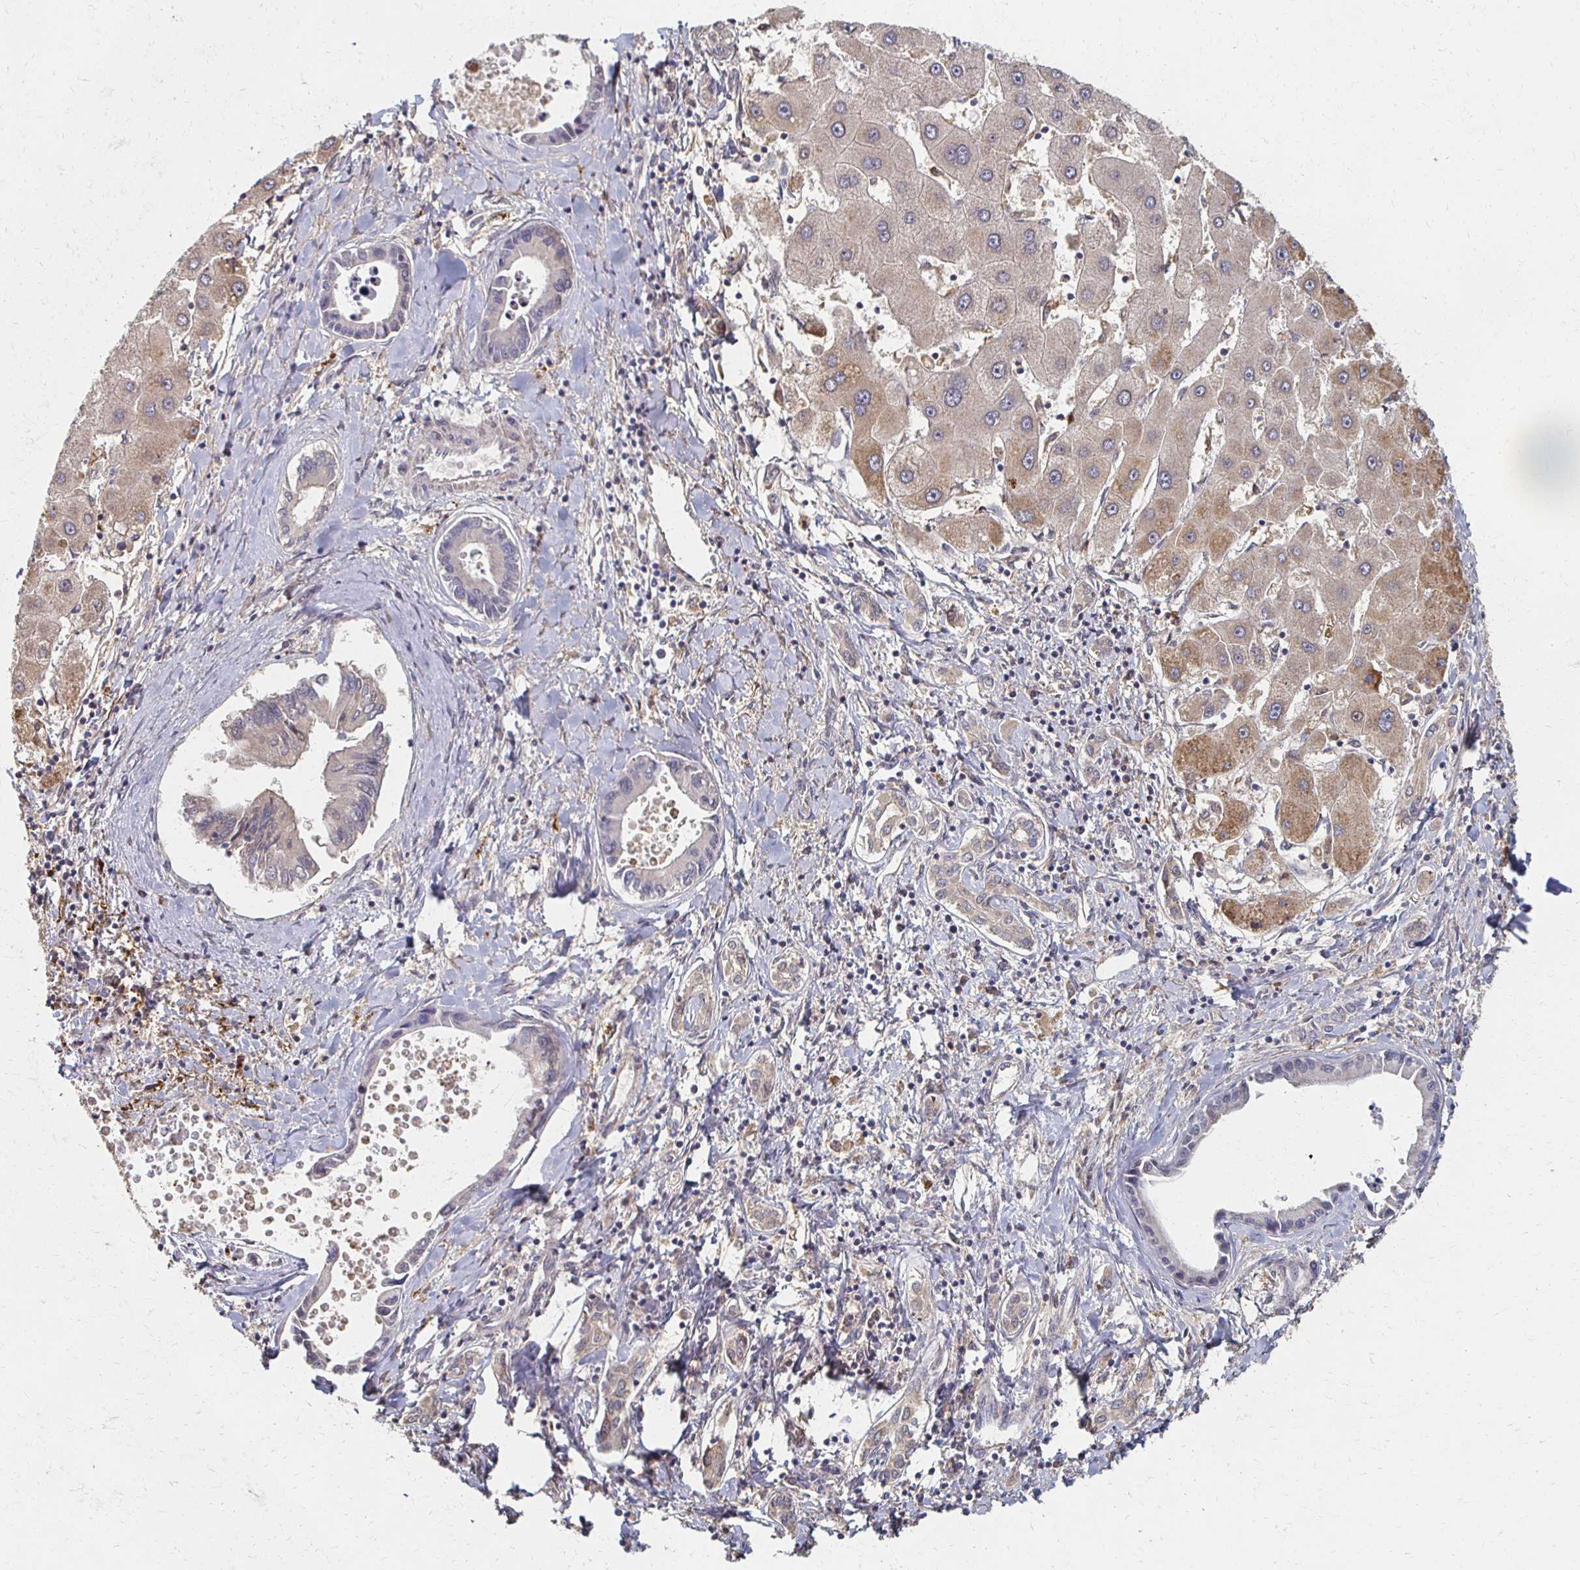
{"staining": {"intensity": "weak", "quantity": "<25%", "location": "cytoplasmic/membranous"}, "tissue": "liver cancer", "cell_type": "Tumor cells", "image_type": "cancer", "snomed": [{"axis": "morphology", "description": "Cholangiocarcinoma"}, {"axis": "topography", "description": "Liver"}], "caption": "High power microscopy micrograph of an immunohistochemistry image of liver cancer (cholangiocarcinoma), revealing no significant expression in tumor cells. (DAB (3,3'-diaminobenzidine) IHC visualized using brightfield microscopy, high magnification).", "gene": "CX3CR1", "patient": {"sex": "male", "age": 66}}